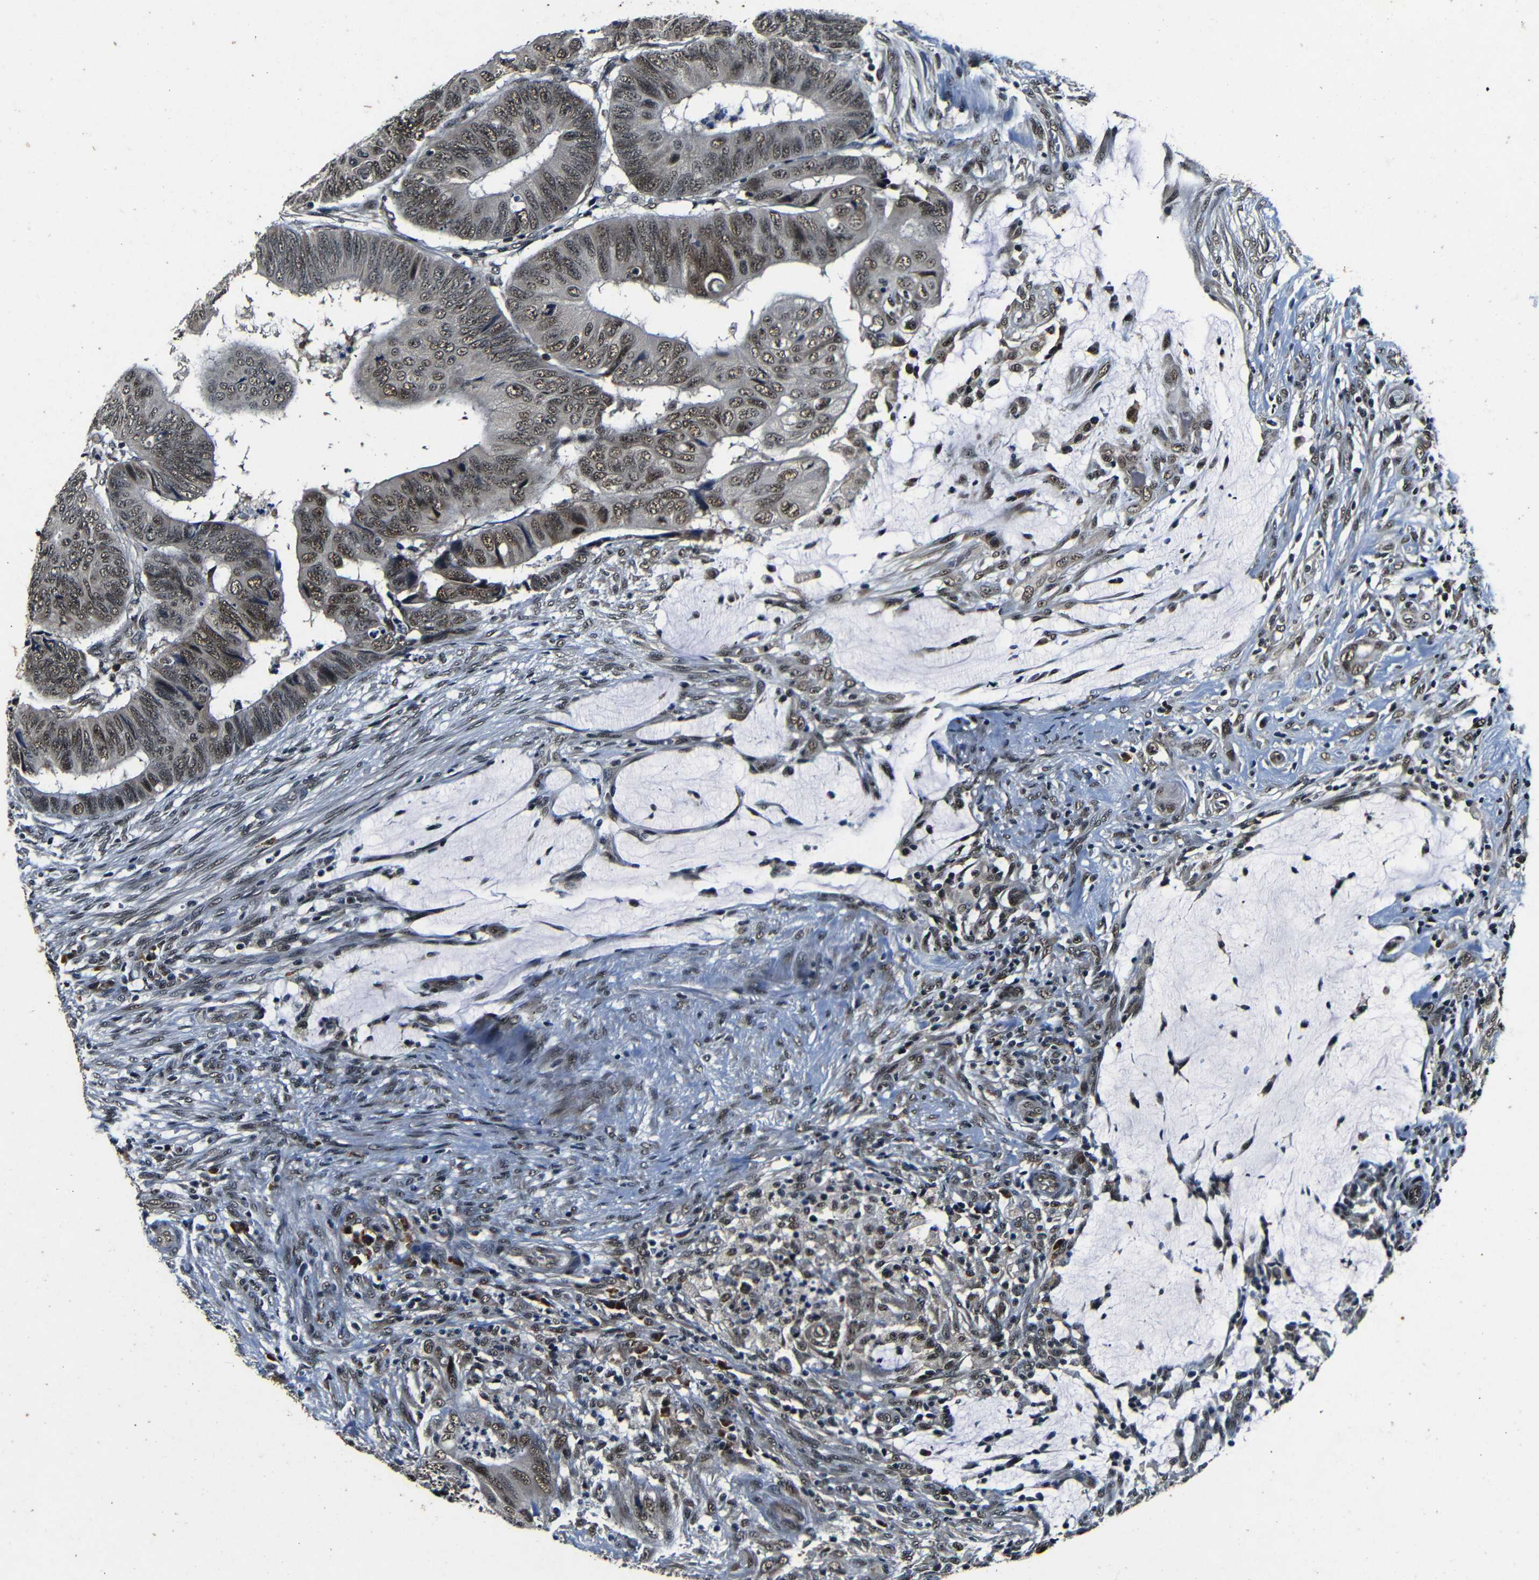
{"staining": {"intensity": "weak", "quantity": ">75%", "location": "nuclear"}, "tissue": "colorectal cancer", "cell_type": "Tumor cells", "image_type": "cancer", "snomed": [{"axis": "morphology", "description": "Normal tissue, NOS"}, {"axis": "morphology", "description": "Adenocarcinoma, NOS"}, {"axis": "topography", "description": "Rectum"}, {"axis": "topography", "description": "Peripheral nerve tissue"}], "caption": "Immunohistochemical staining of human colorectal adenocarcinoma shows low levels of weak nuclear protein staining in about >75% of tumor cells.", "gene": "FOXD4", "patient": {"sex": "male", "age": 92}}